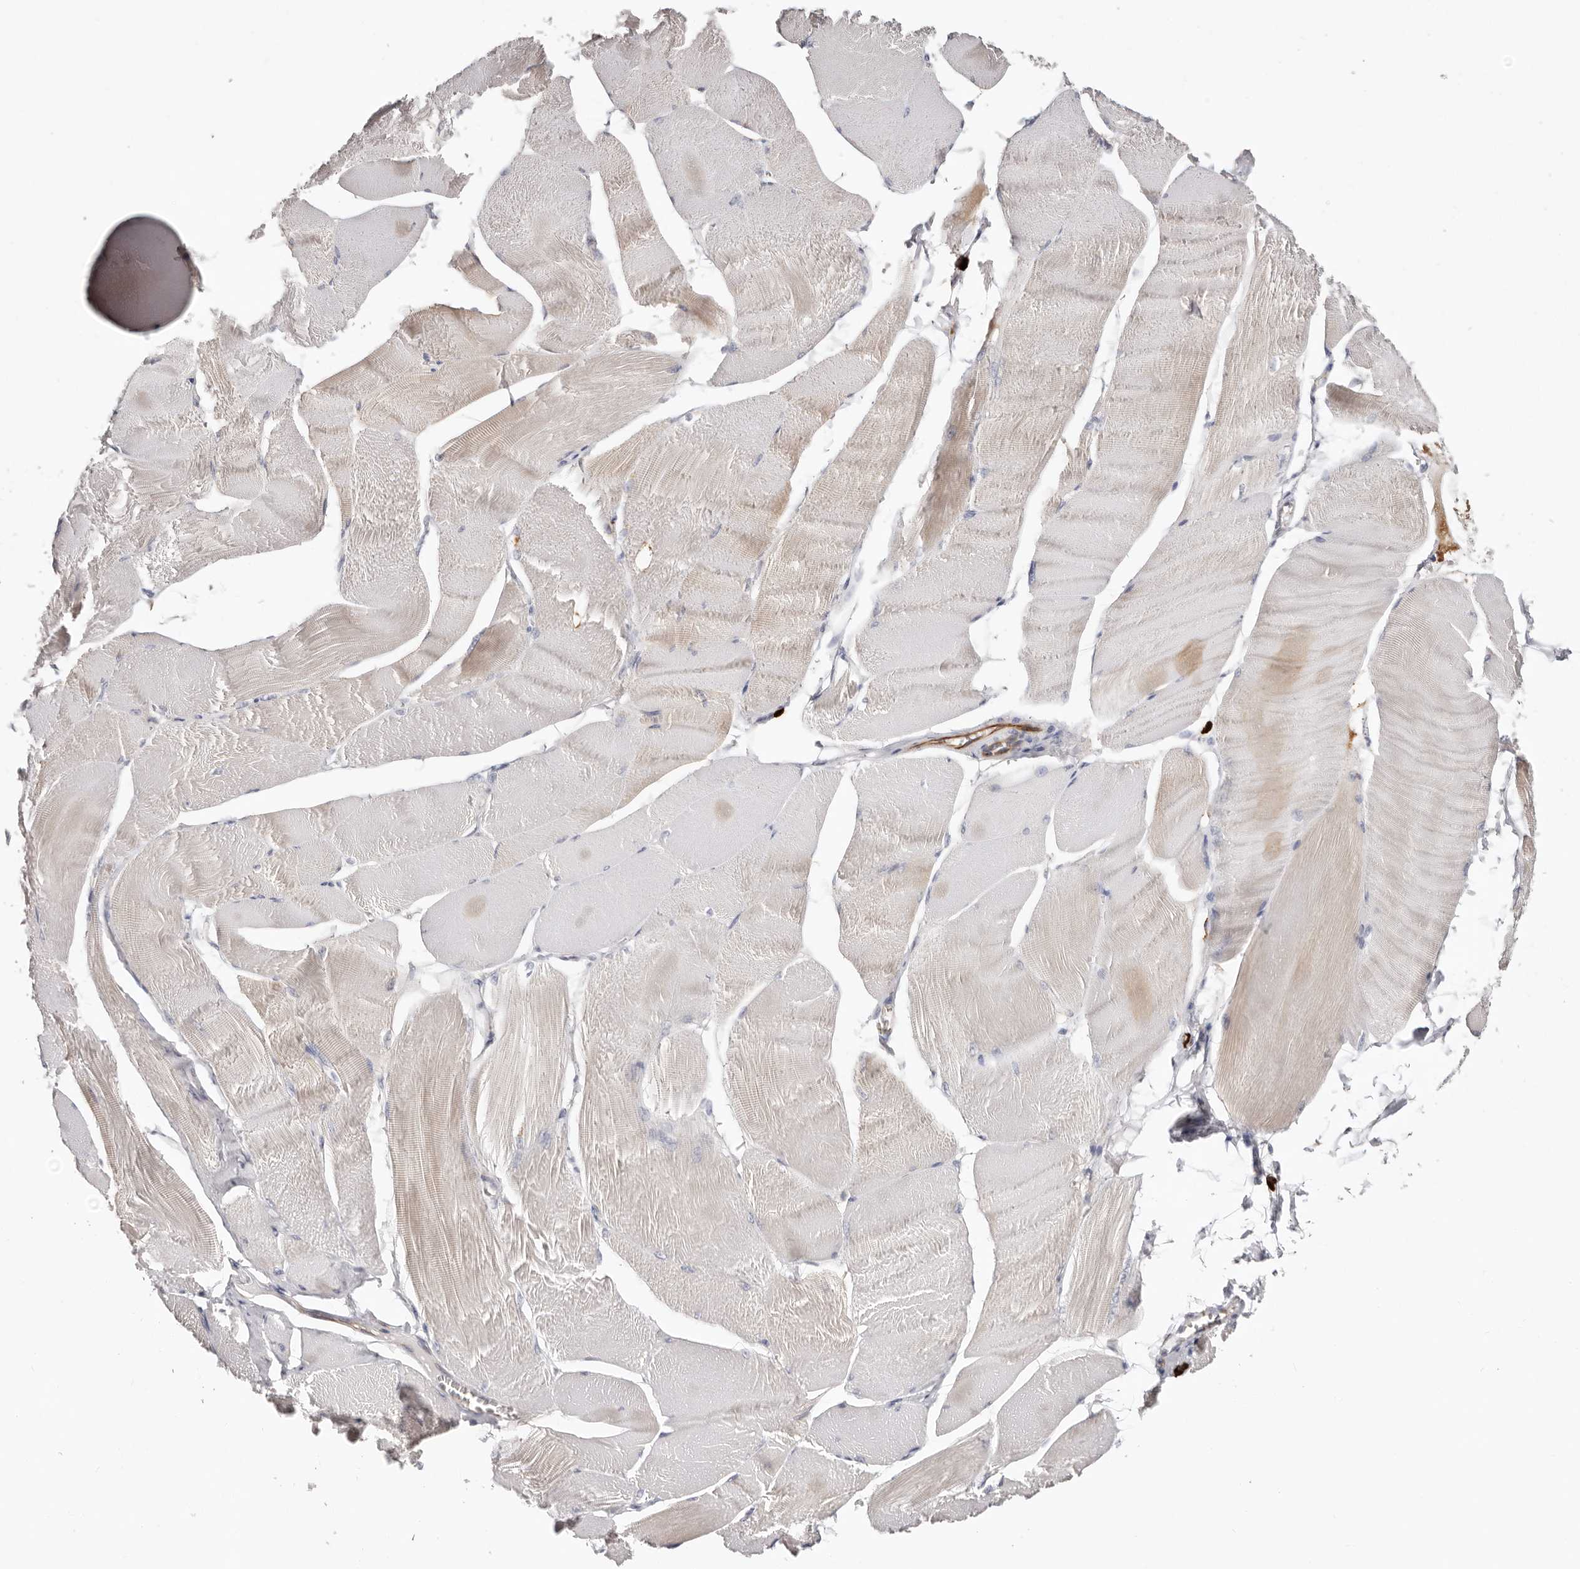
{"staining": {"intensity": "moderate", "quantity": "25%-75%", "location": "cytoplasmic/membranous"}, "tissue": "skeletal muscle", "cell_type": "Myocytes", "image_type": "normal", "snomed": [{"axis": "morphology", "description": "Normal tissue, NOS"}, {"axis": "morphology", "description": "Basal cell carcinoma"}, {"axis": "topography", "description": "Skeletal muscle"}], "caption": "Protein expression analysis of benign human skeletal muscle reveals moderate cytoplasmic/membranous staining in about 25%-75% of myocytes. The protein of interest is stained brown, and the nuclei are stained in blue (DAB IHC with brightfield microscopy, high magnification).", "gene": "PKDCC", "patient": {"sex": "female", "age": 64}}